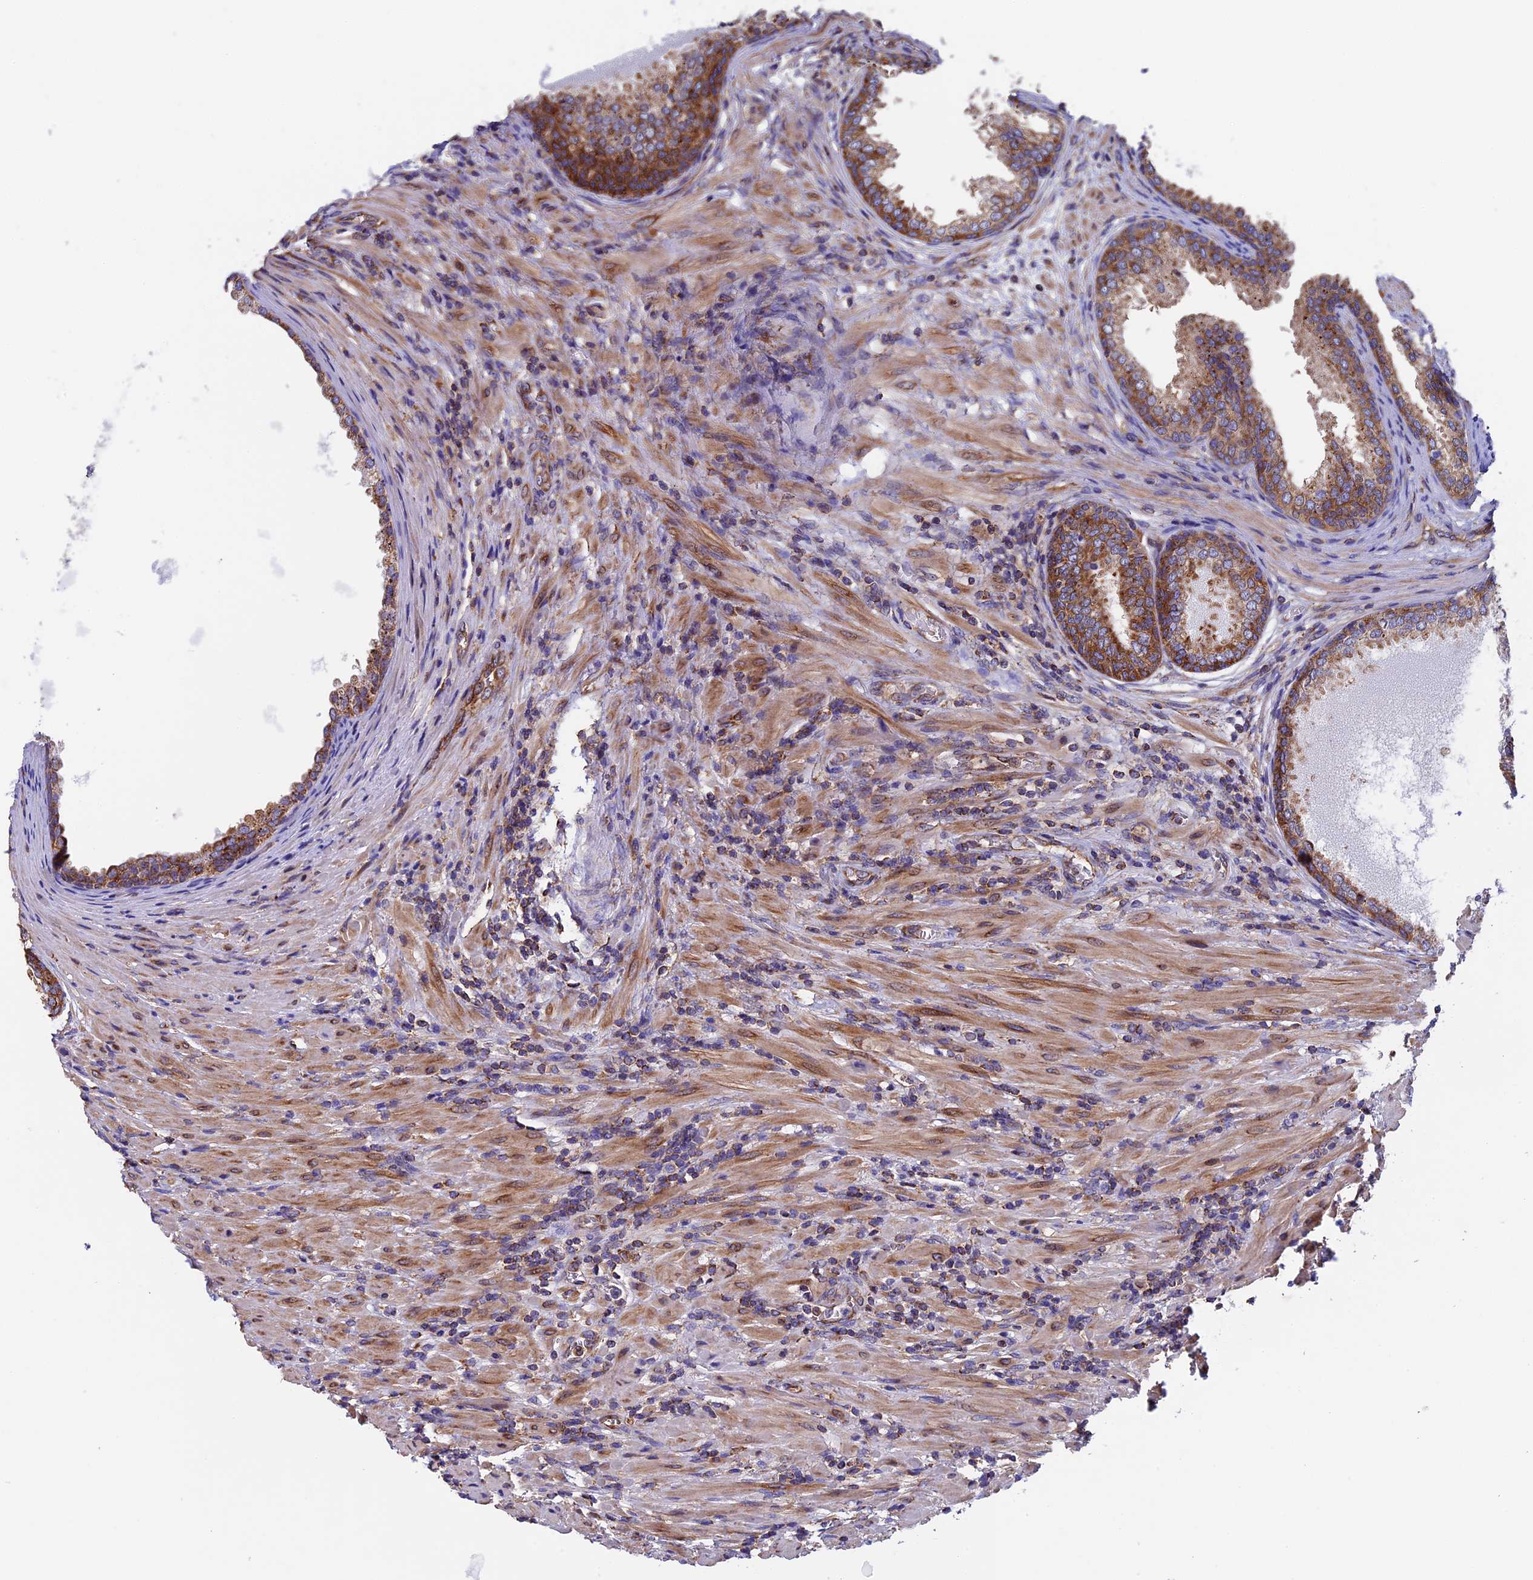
{"staining": {"intensity": "moderate", "quantity": ">75%", "location": "cytoplasmic/membranous"}, "tissue": "prostate", "cell_type": "Glandular cells", "image_type": "normal", "snomed": [{"axis": "morphology", "description": "Normal tissue, NOS"}, {"axis": "topography", "description": "Prostate"}], "caption": "High-magnification brightfield microscopy of benign prostate stained with DAB (brown) and counterstained with hematoxylin (blue). glandular cells exhibit moderate cytoplasmic/membranous staining is present in about>75% of cells. The staining was performed using DAB, with brown indicating positive protein expression. Nuclei are stained blue with hematoxylin.", "gene": "SLC9A5", "patient": {"sex": "male", "age": 76}}